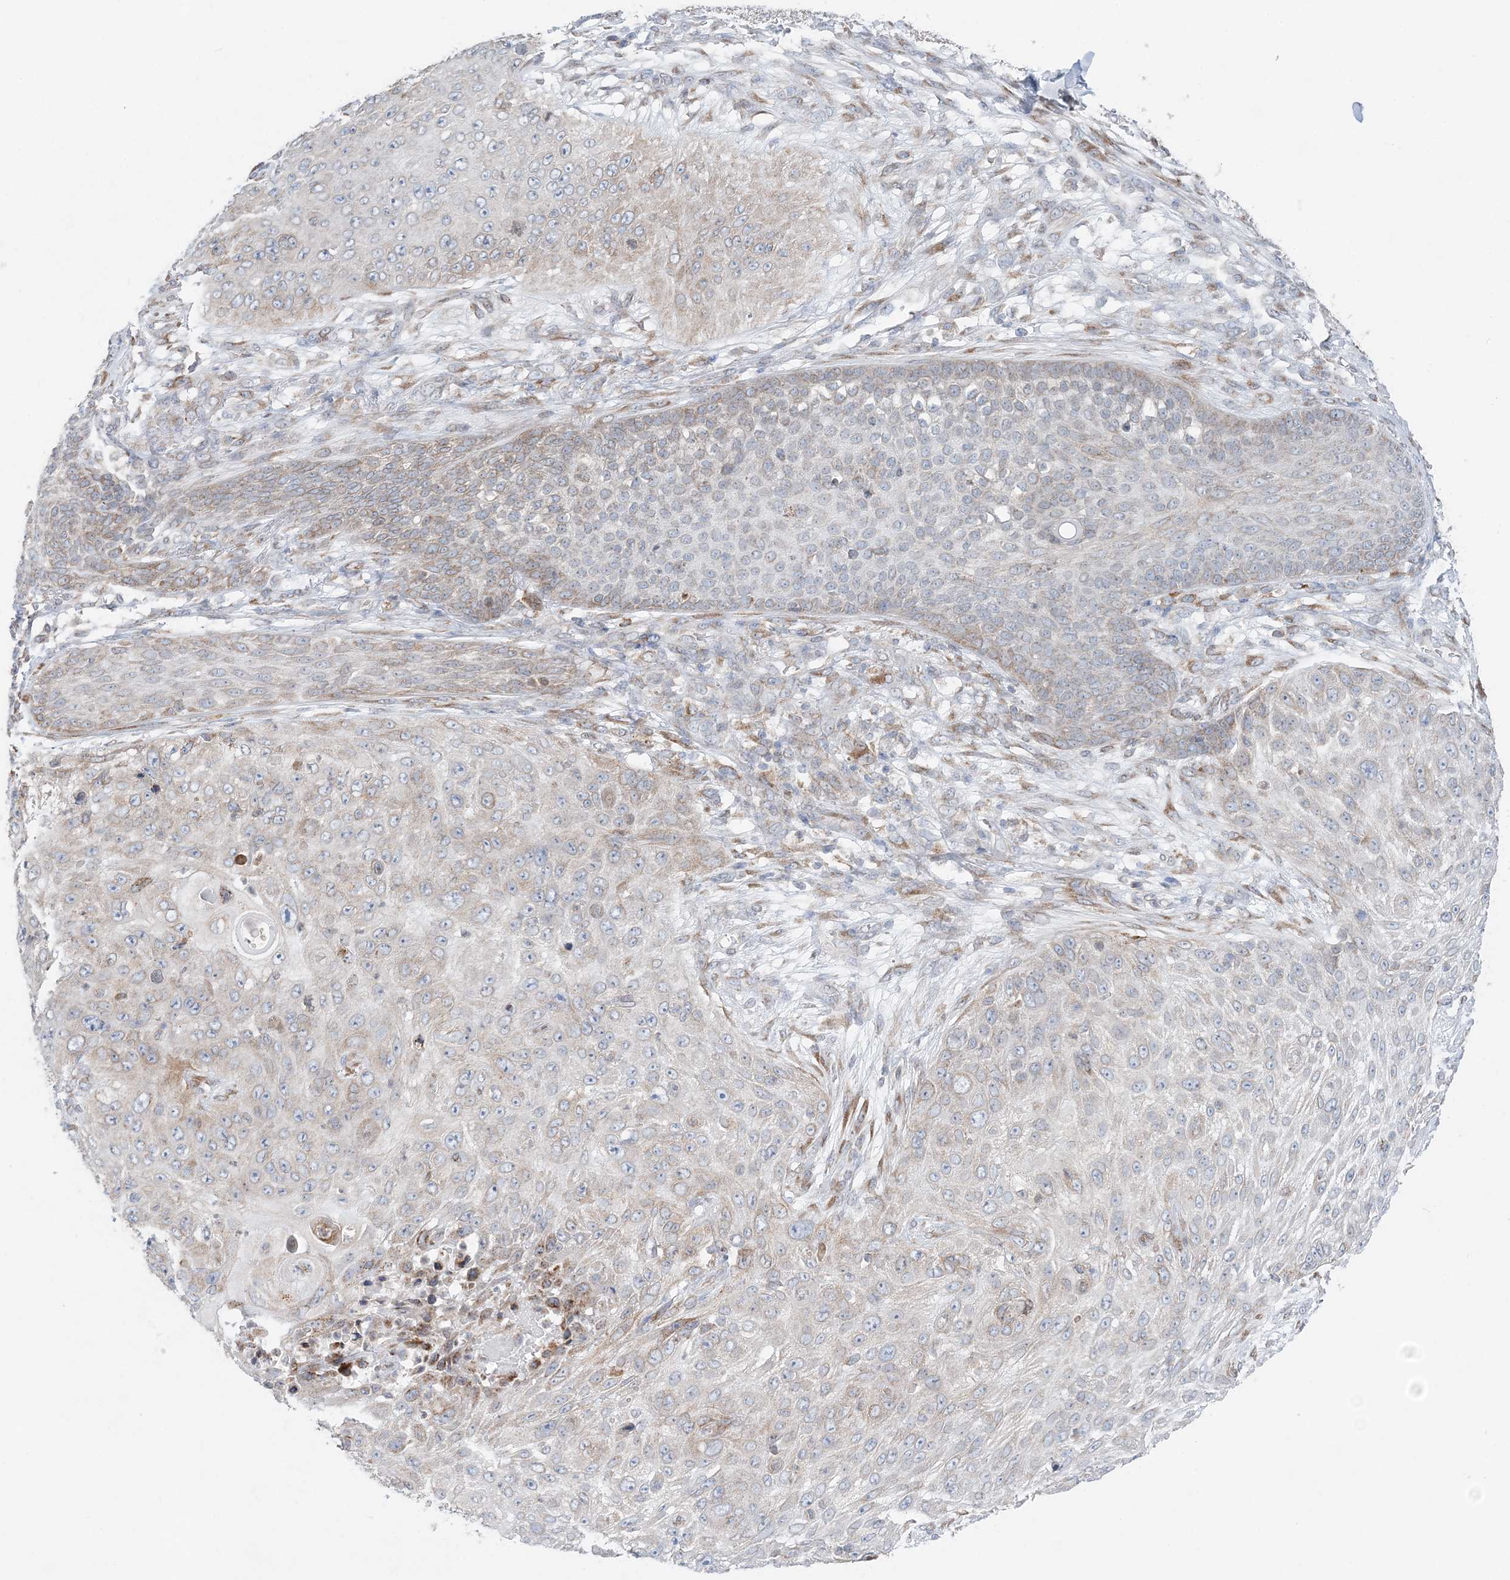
{"staining": {"intensity": "weak", "quantity": "25%-75%", "location": "cytoplasmic/membranous"}, "tissue": "skin cancer", "cell_type": "Tumor cells", "image_type": "cancer", "snomed": [{"axis": "morphology", "description": "Squamous cell carcinoma, NOS"}, {"axis": "topography", "description": "Skin"}], "caption": "Immunohistochemistry (DAB) staining of skin cancer shows weak cytoplasmic/membranous protein staining in approximately 25%-75% of tumor cells.", "gene": "TMED10", "patient": {"sex": "female", "age": 80}}